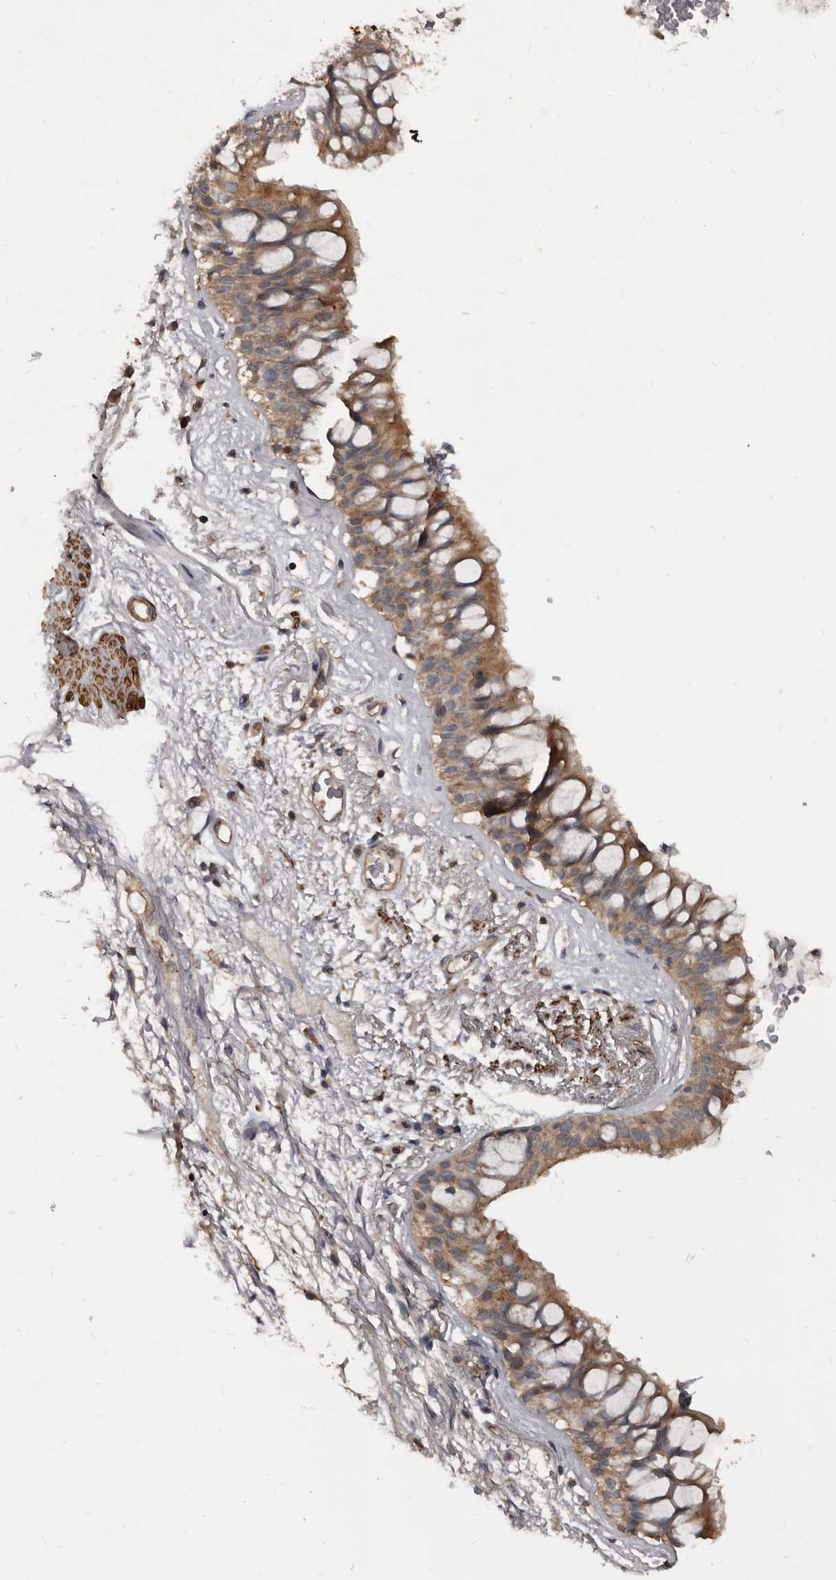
{"staining": {"intensity": "weak", "quantity": "25%-75%", "location": "cytoplasmic/membranous"}, "tissue": "bronchus", "cell_type": "Respiratory epithelial cells", "image_type": "normal", "snomed": [{"axis": "morphology", "description": "Normal tissue, NOS"}, {"axis": "morphology", "description": "Squamous cell carcinoma, NOS"}, {"axis": "topography", "description": "Lymph node"}, {"axis": "topography", "description": "Bronchus"}, {"axis": "topography", "description": "Lung"}], "caption": "Protein staining by IHC displays weak cytoplasmic/membranous positivity in approximately 25%-75% of respiratory epithelial cells in benign bronchus. The protein of interest is stained brown, and the nuclei are stained in blue (DAB (3,3'-diaminobenzidine) IHC with brightfield microscopy, high magnification).", "gene": "GREB1", "patient": {"sex": "male", "age": 66}}